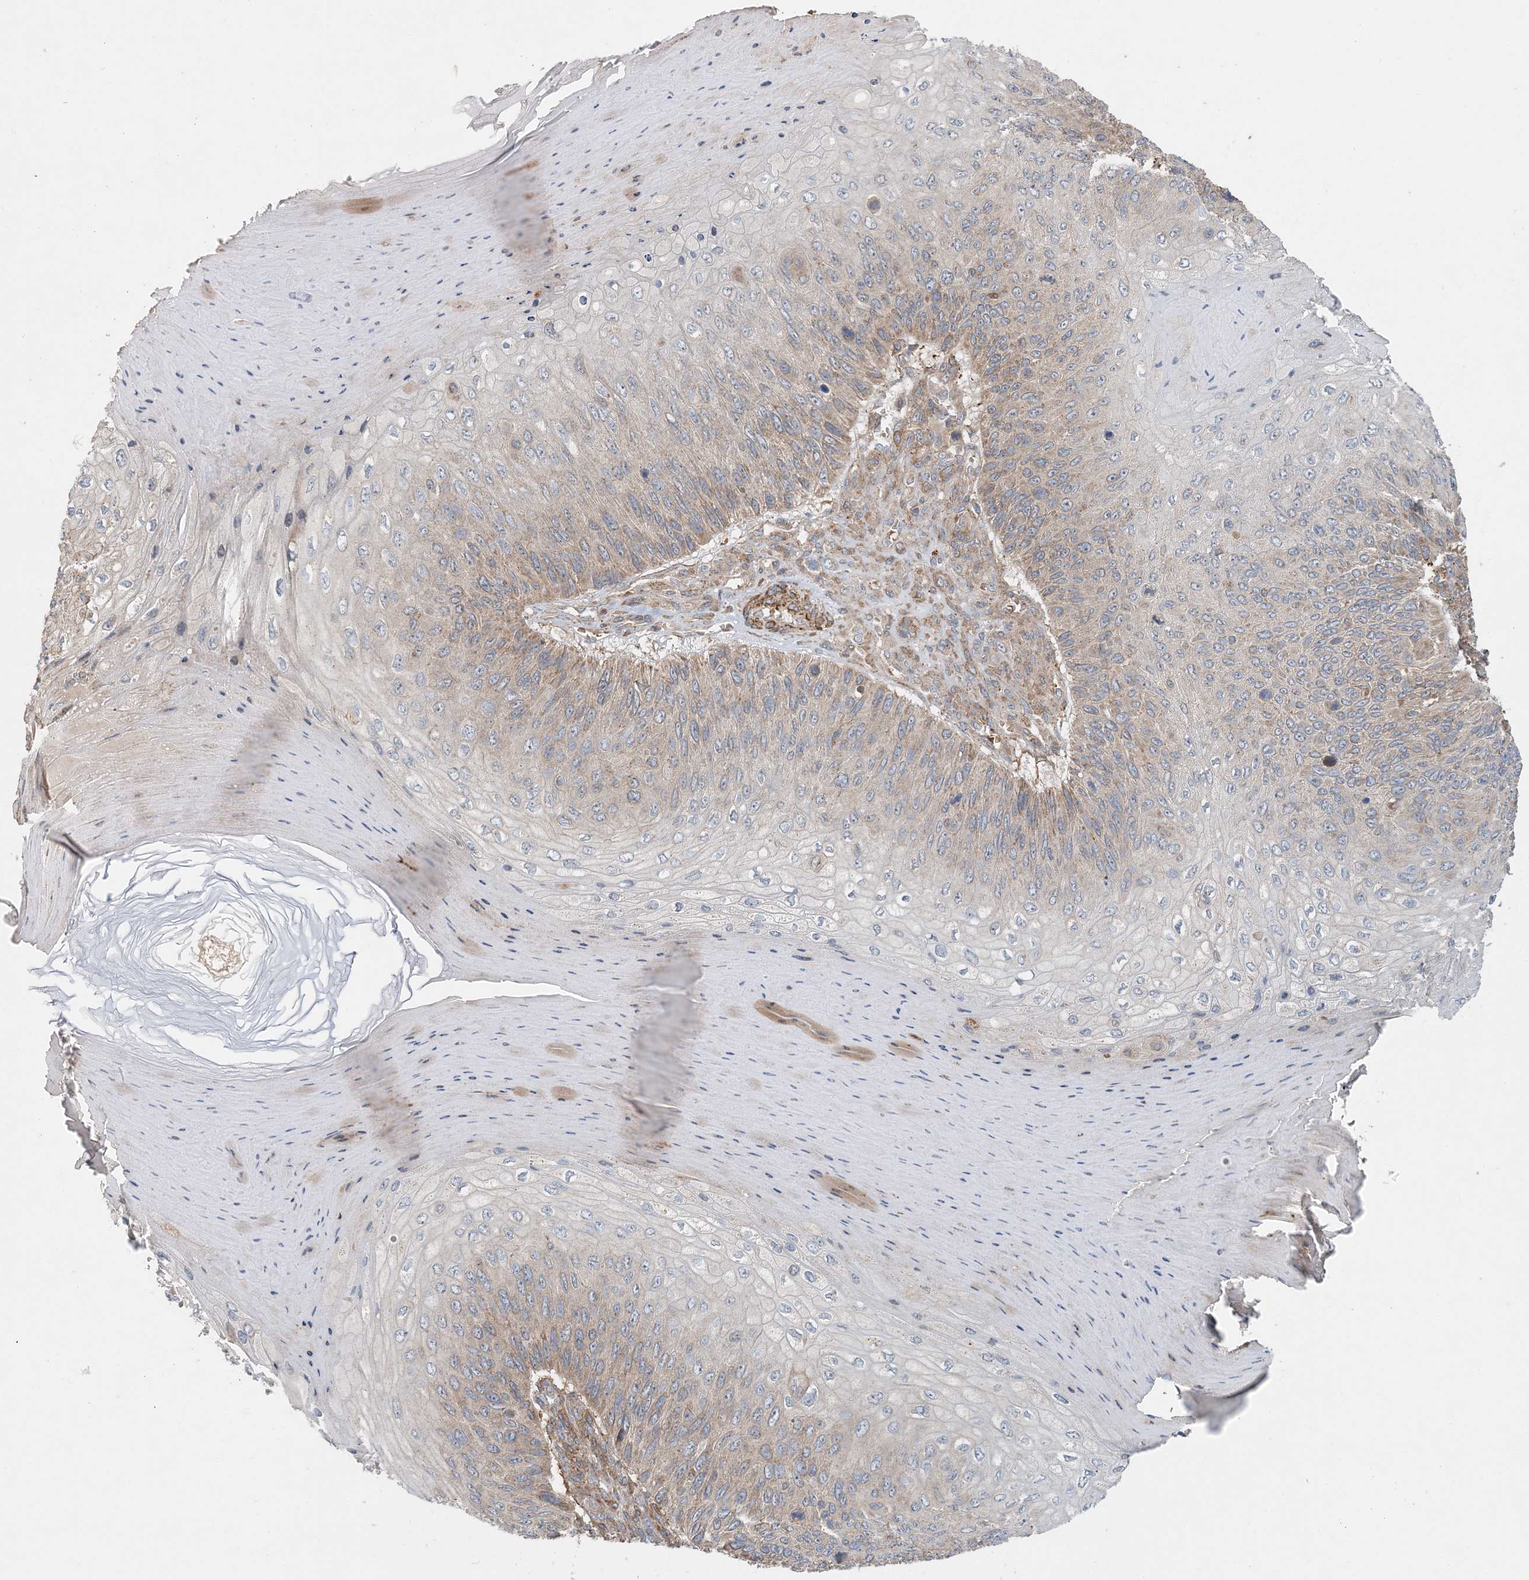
{"staining": {"intensity": "moderate", "quantity": "<25%", "location": "cytoplasmic/membranous"}, "tissue": "skin cancer", "cell_type": "Tumor cells", "image_type": "cancer", "snomed": [{"axis": "morphology", "description": "Squamous cell carcinoma, NOS"}, {"axis": "topography", "description": "Skin"}], "caption": "Immunohistochemistry of human skin cancer displays low levels of moderate cytoplasmic/membranous staining in about <25% of tumor cells.", "gene": "TTI1", "patient": {"sex": "female", "age": 88}}